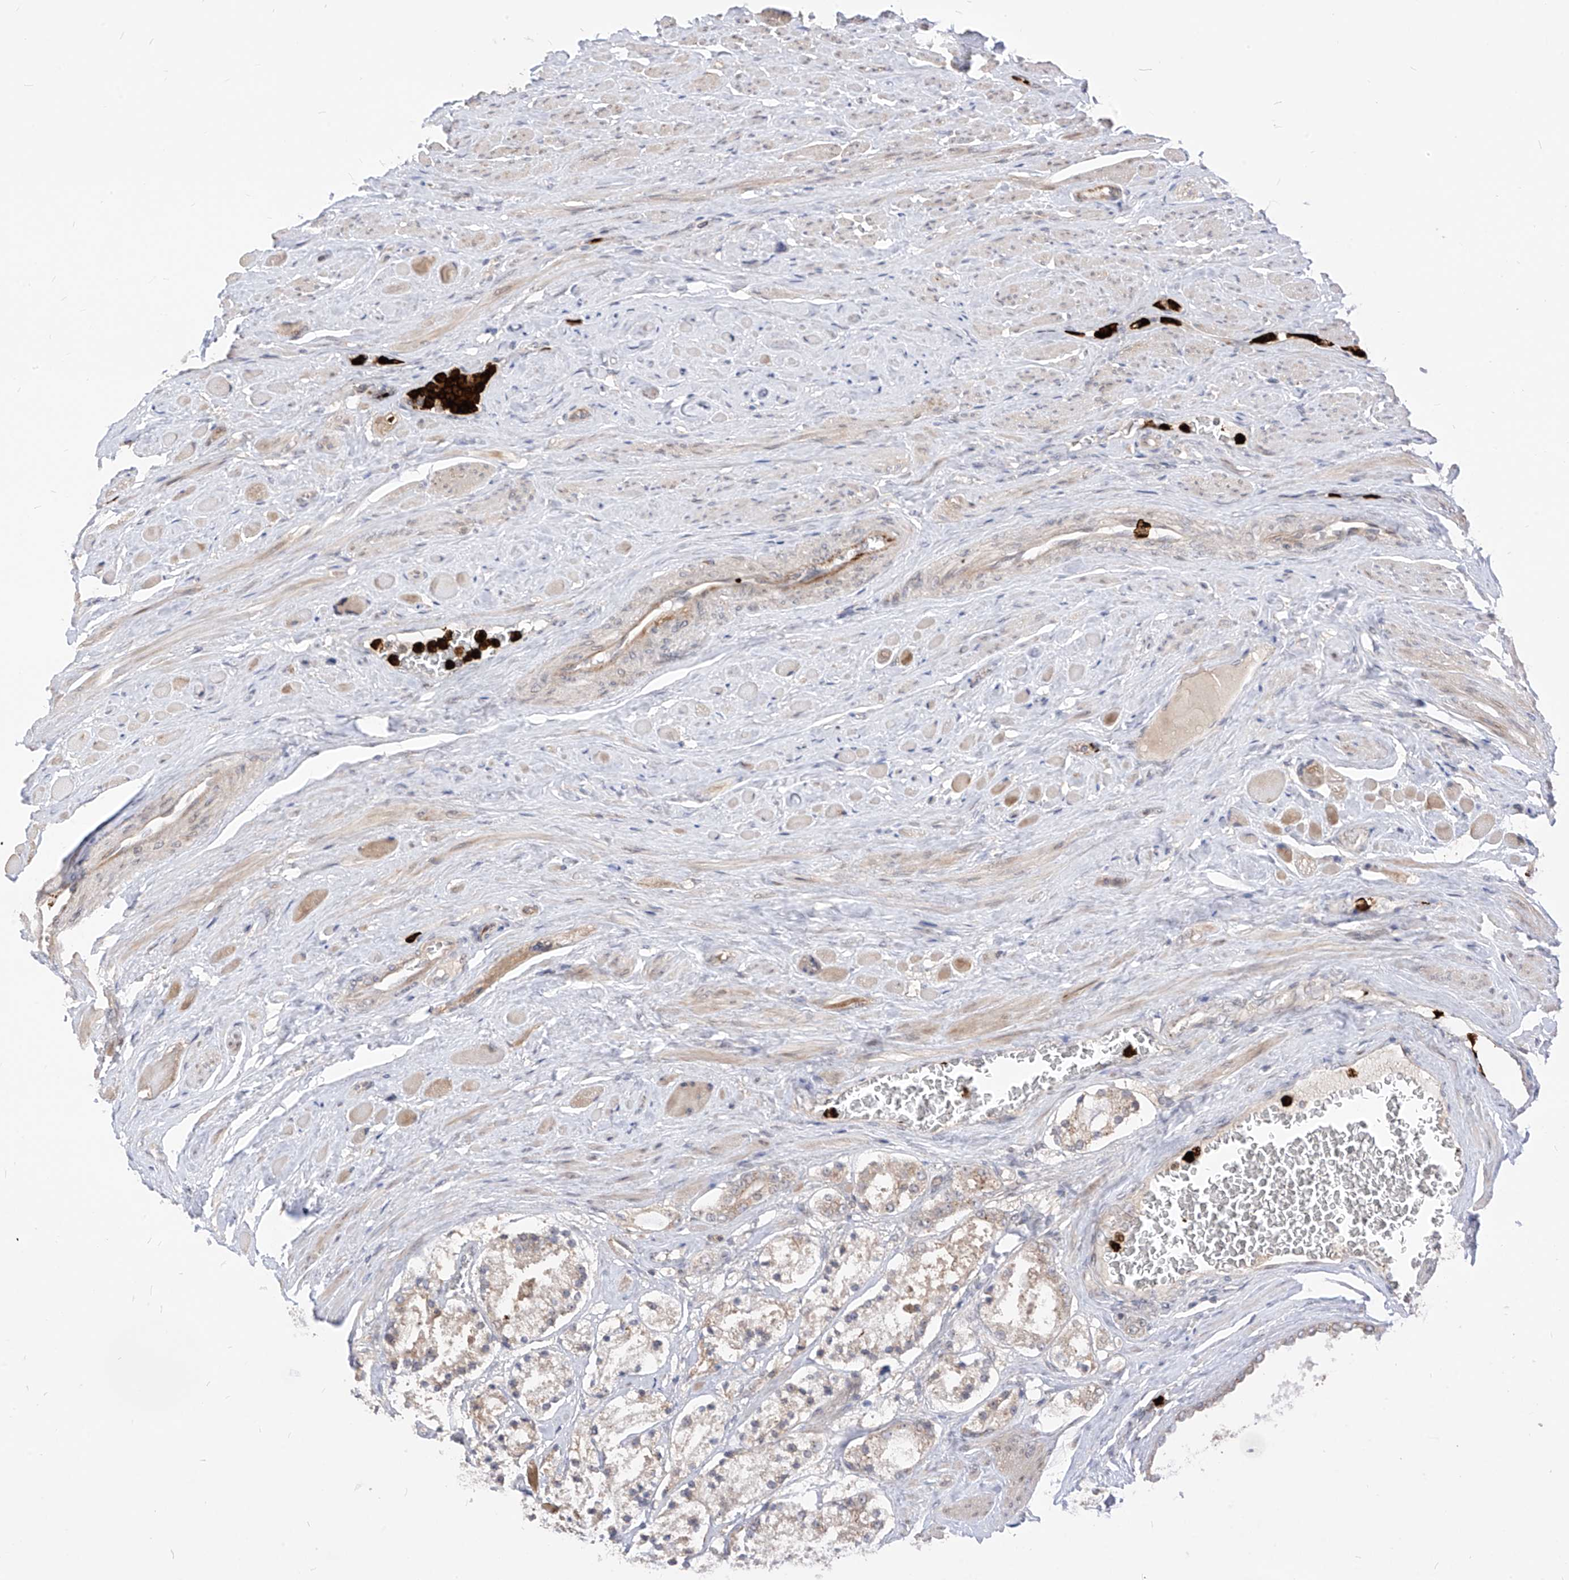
{"staining": {"intensity": "weak", "quantity": "<25%", "location": "cytoplasmic/membranous"}, "tissue": "prostate cancer", "cell_type": "Tumor cells", "image_type": "cancer", "snomed": [{"axis": "morphology", "description": "Adenocarcinoma, High grade"}, {"axis": "topography", "description": "Prostate"}], "caption": "Immunohistochemical staining of prostate adenocarcinoma (high-grade) demonstrates no significant staining in tumor cells.", "gene": "CNKSR1", "patient": {"sex": "male", "age": 64}}